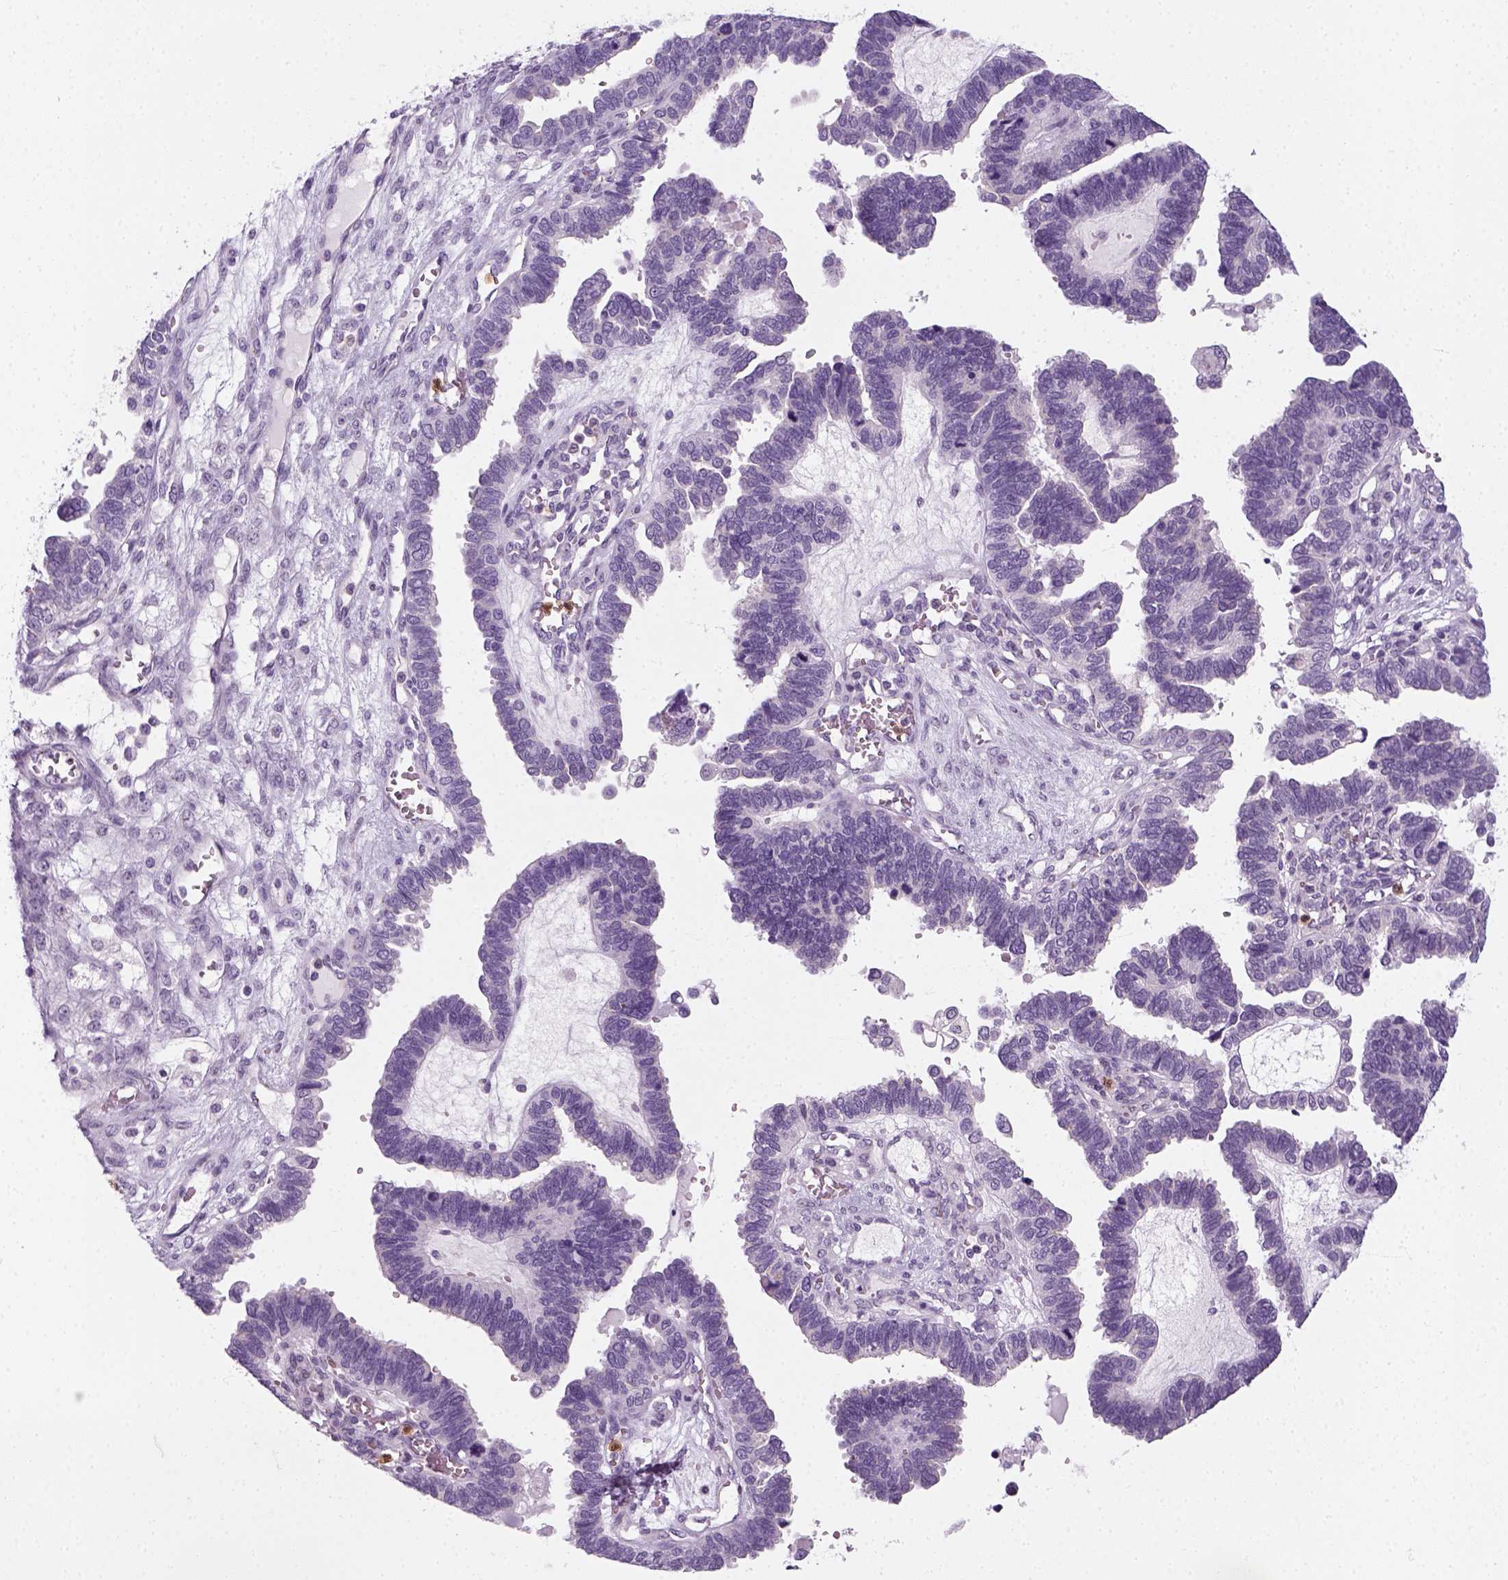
{"staining": {"intensity": "negative", "quantity": "none", "location": "none"}, "tissue": "ovarian cancer", "cell_type": "Tumor cells", "image_type": "cancer", "snomed": [{"axis": "morphology", "description": "Cystadenocarcinoma, serous, NOS"}, {"axis": "topography", "description": "Ovary"}], "caption": "High power microscopy image of an immunohistochemistry (IHC) photomicrograph of ovarian serous cystadenocarcinoma, revealing no significant positivity in tumor cells. Nuclei are stained in blue.", "gene": "IL4", "patient": {"sex": "female", "age": 51}}